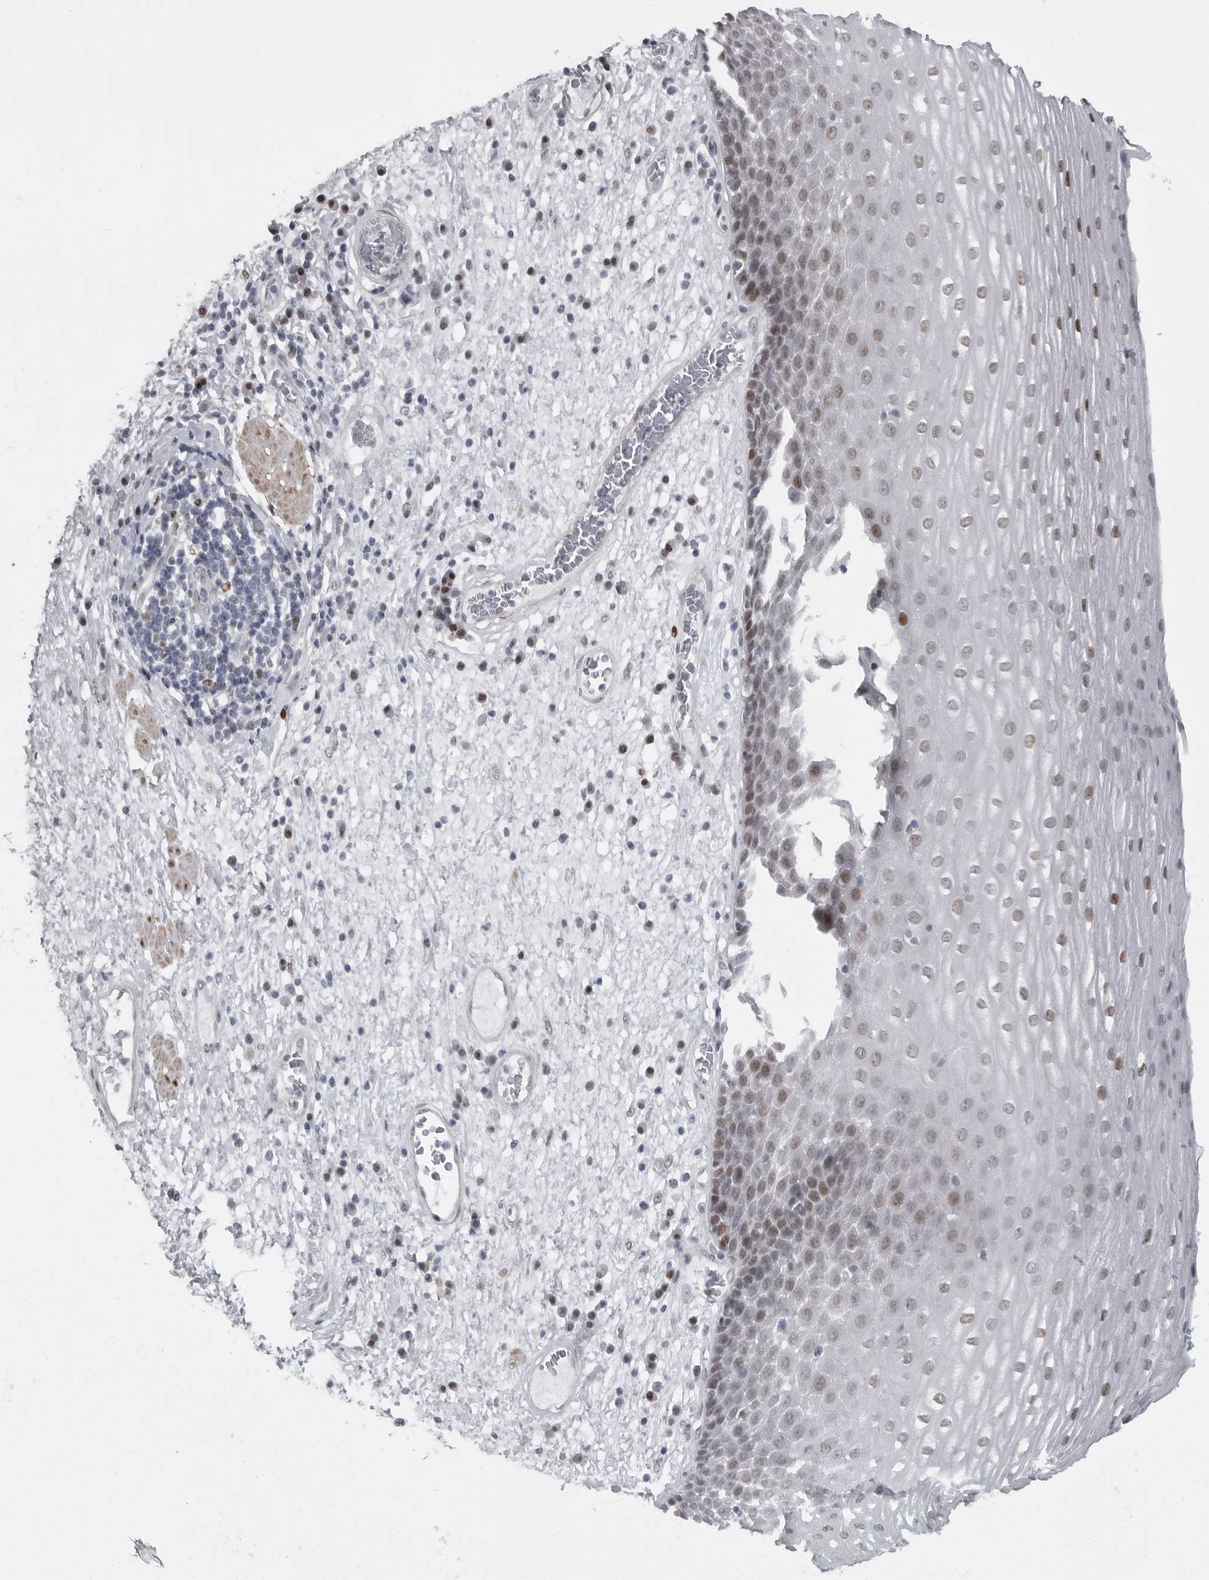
{"staining": {"intensity": "moderate", "quantity": "<25%", "location": "nuclear"}, "tissue": "esophagus", "cell_type": "Squamous epithelial cells", "image_type": "normal", "snomed": [{"axis": "morphology", "description": "Normal tissue, NOS"}, {"axis": "morphology", "description": "Adenocarcinoma, NOS"}, {"axis": "topography", "description": "Esophagus"}], "caption": "Esophagus stained for a protein shows moderate nuclear positivity in squamous epithelial cells. (Stains: DAB (3,3'-diaminobenzidine) in brown, nuclei in blue, Microscopy: brightfield microscopy at high magnification).", "gene": "HMGN3", "patient": {"sex": "male", "age": 62}}